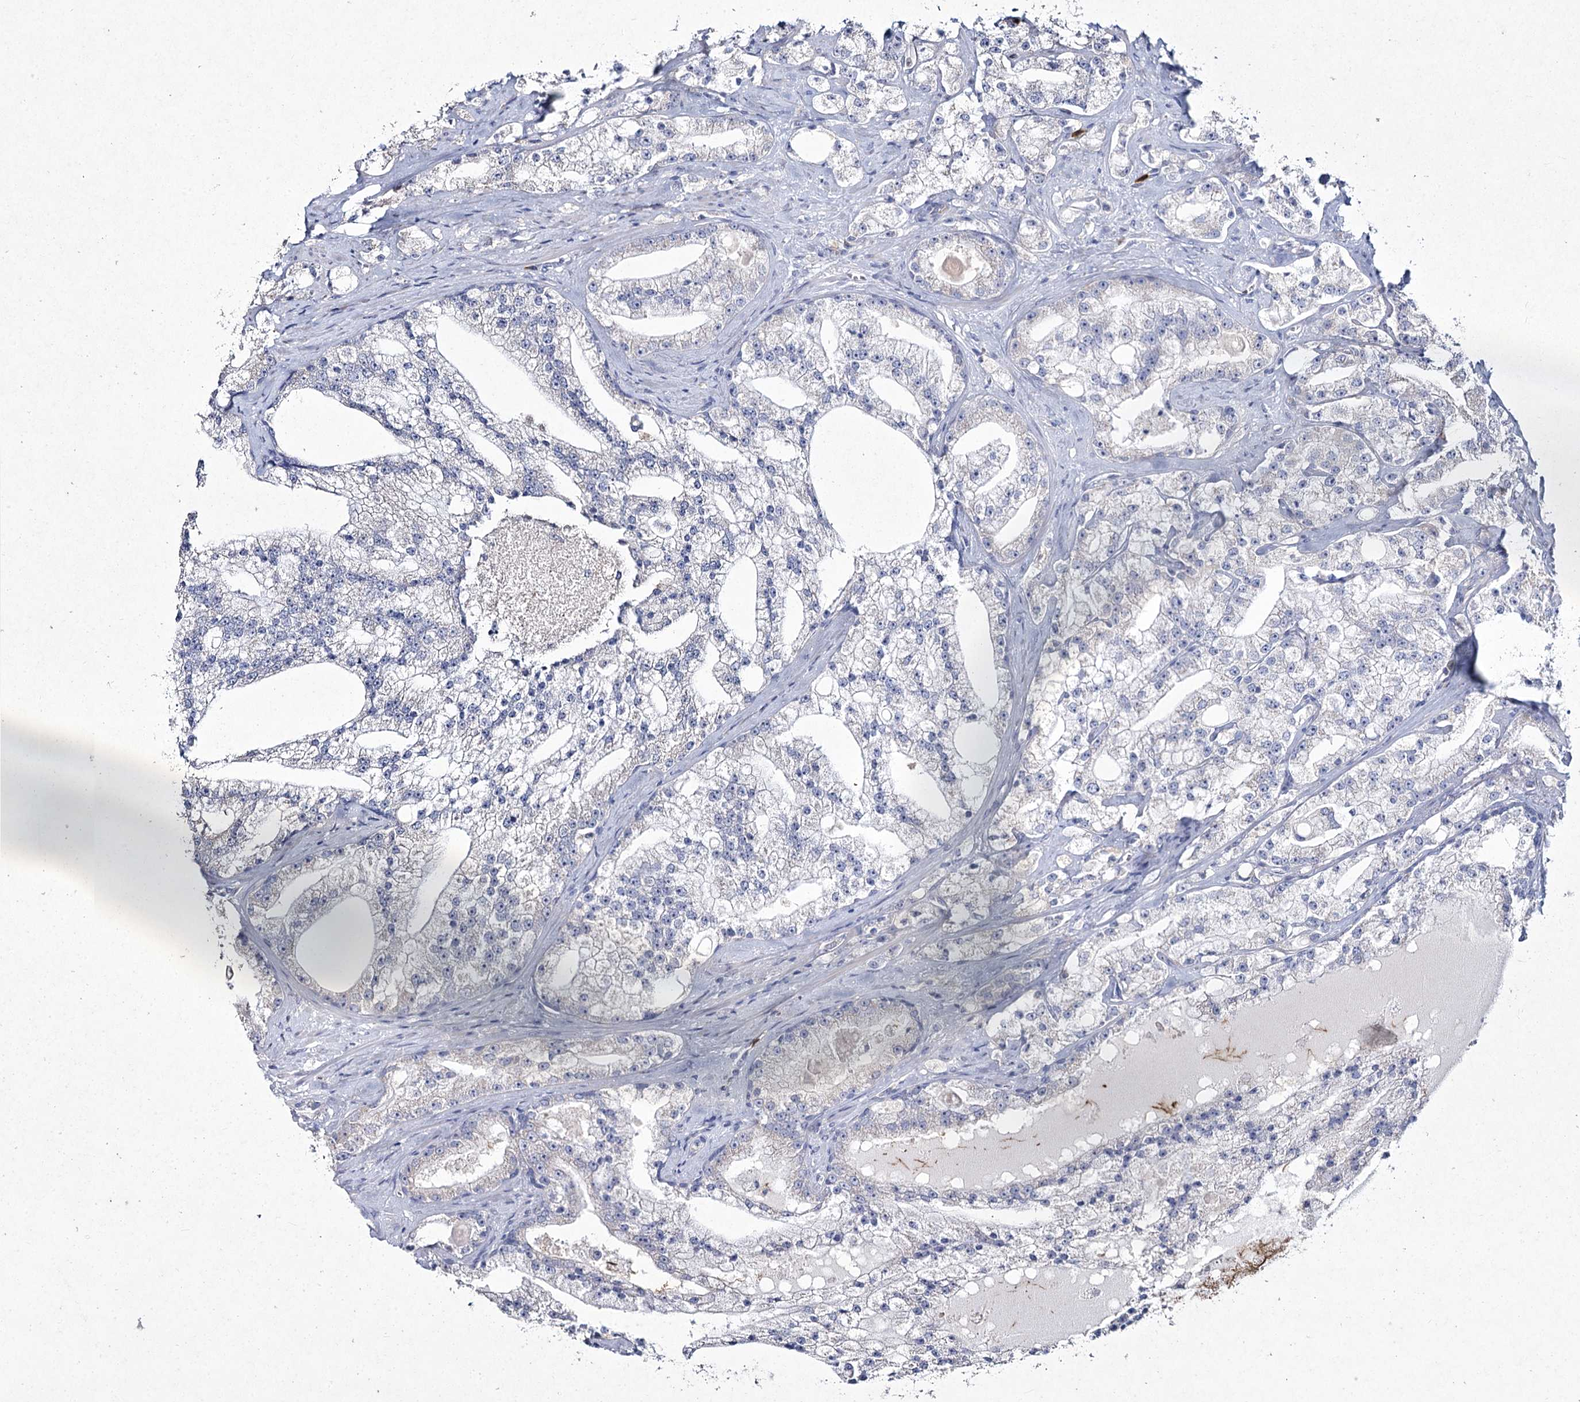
{"staining": {"intensity": "negative", "quantity": "none", "location": "none"}, "tissue": "prostate cancer", "cell_type": "Tumor cells", "image_type": "cancer", "snomed": [{"axis": "morphology", "description": "Adenocarcinoma, High grade"}, {"axis": "topography", "description": "Prostate"}], "caption": "An immunohistochemistry (IHC) image of prostate cancer (high-grade adenocarcinoma) is shown. There is no staining in tumor cells of prostate cancer (high-grade adenocarcinoma).", "gene": "NIPAL4", "patient": {"sex": "male", "age": 64}}